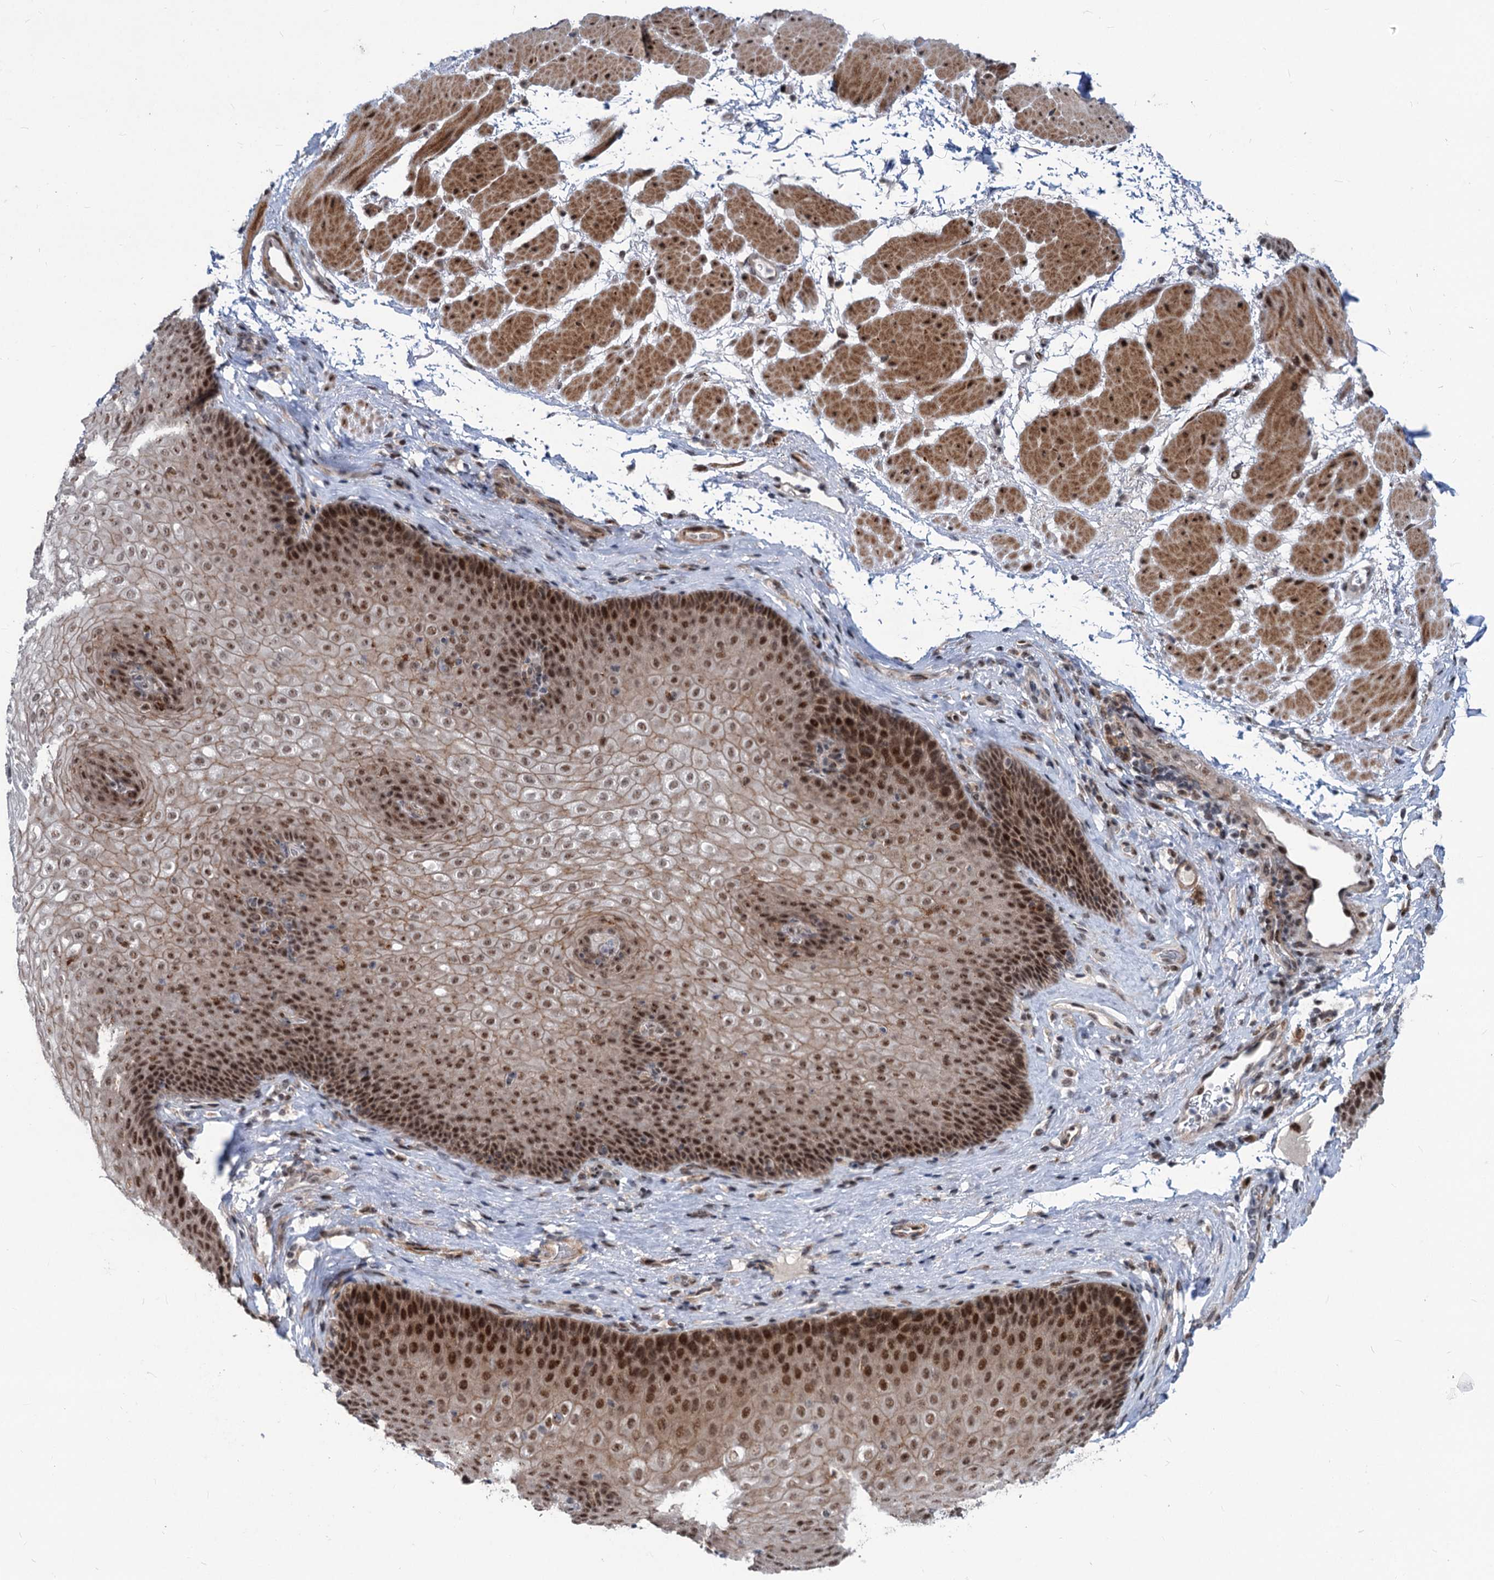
{"staining": {"intensity": "strong", "quantity": ">75%", "location": "nuclear"}, "tissue": "esophagus", "cell_type": "Squamous epithelial cells", "image_type": "normal", "snomed": [{"axis": "morphology", "description": "Normal tissue, NOS"}, {"axis": "topography", "description": "Esophagus"}], "caption": "High-magnification brightfield microscopy of normal esophagus stained with DAB (3,3'-diaminobenzidine) (brown) and counterstained with hematoxylin (blue). squamous epithelial cells exhibit strong nuclear positivity is identified in approximately>75% of cells.", "gene": "PHF8", "patient": {"sex": "female", "age": 66}}